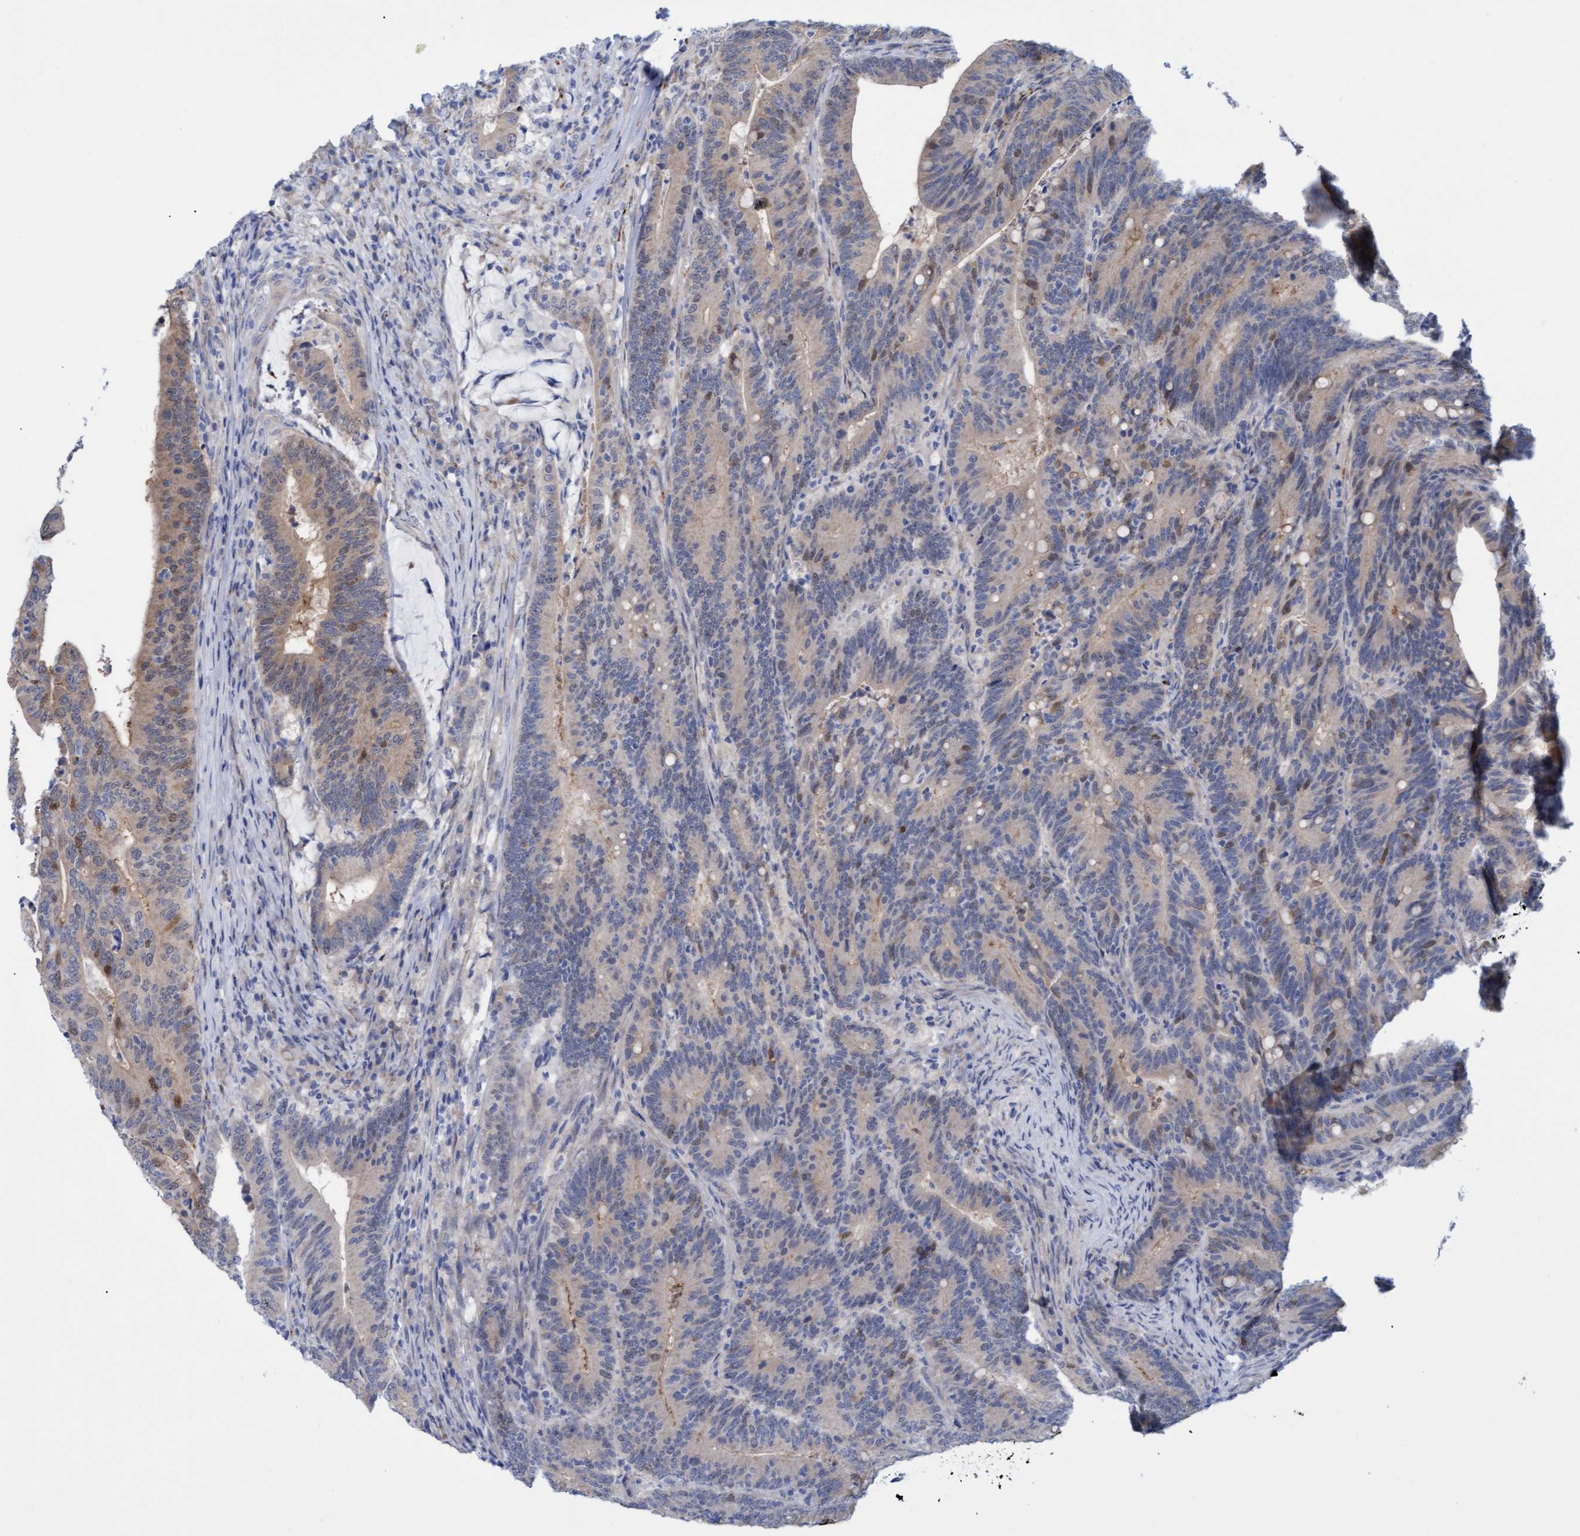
{"staining": {"intensity": "moderate", "quantity": "<25%", "location": "cytoplasmic/membranous,nuclear"}, "tissue": "colorectal cancer", "cell_type": "Tumor cells", "image_type": "cancer", "snomed": [{"axis": "morphology", "description": "Adenocarcinoma, NOS"}, {"axis": "topography", "description": "Colon"}], "caption": "Immunohistochemical staining of colorectal cancer demonstrates low levels of moderate cytoplasmic/membranous and nuclear protein staining in about <25% of tumor cells. (DAB (3,3'-diaminobenzidine) IHC with brightfield microscopy, high magnification).", "gene": "STXBP1", "patient": {"sex": "female", "age": 66}}